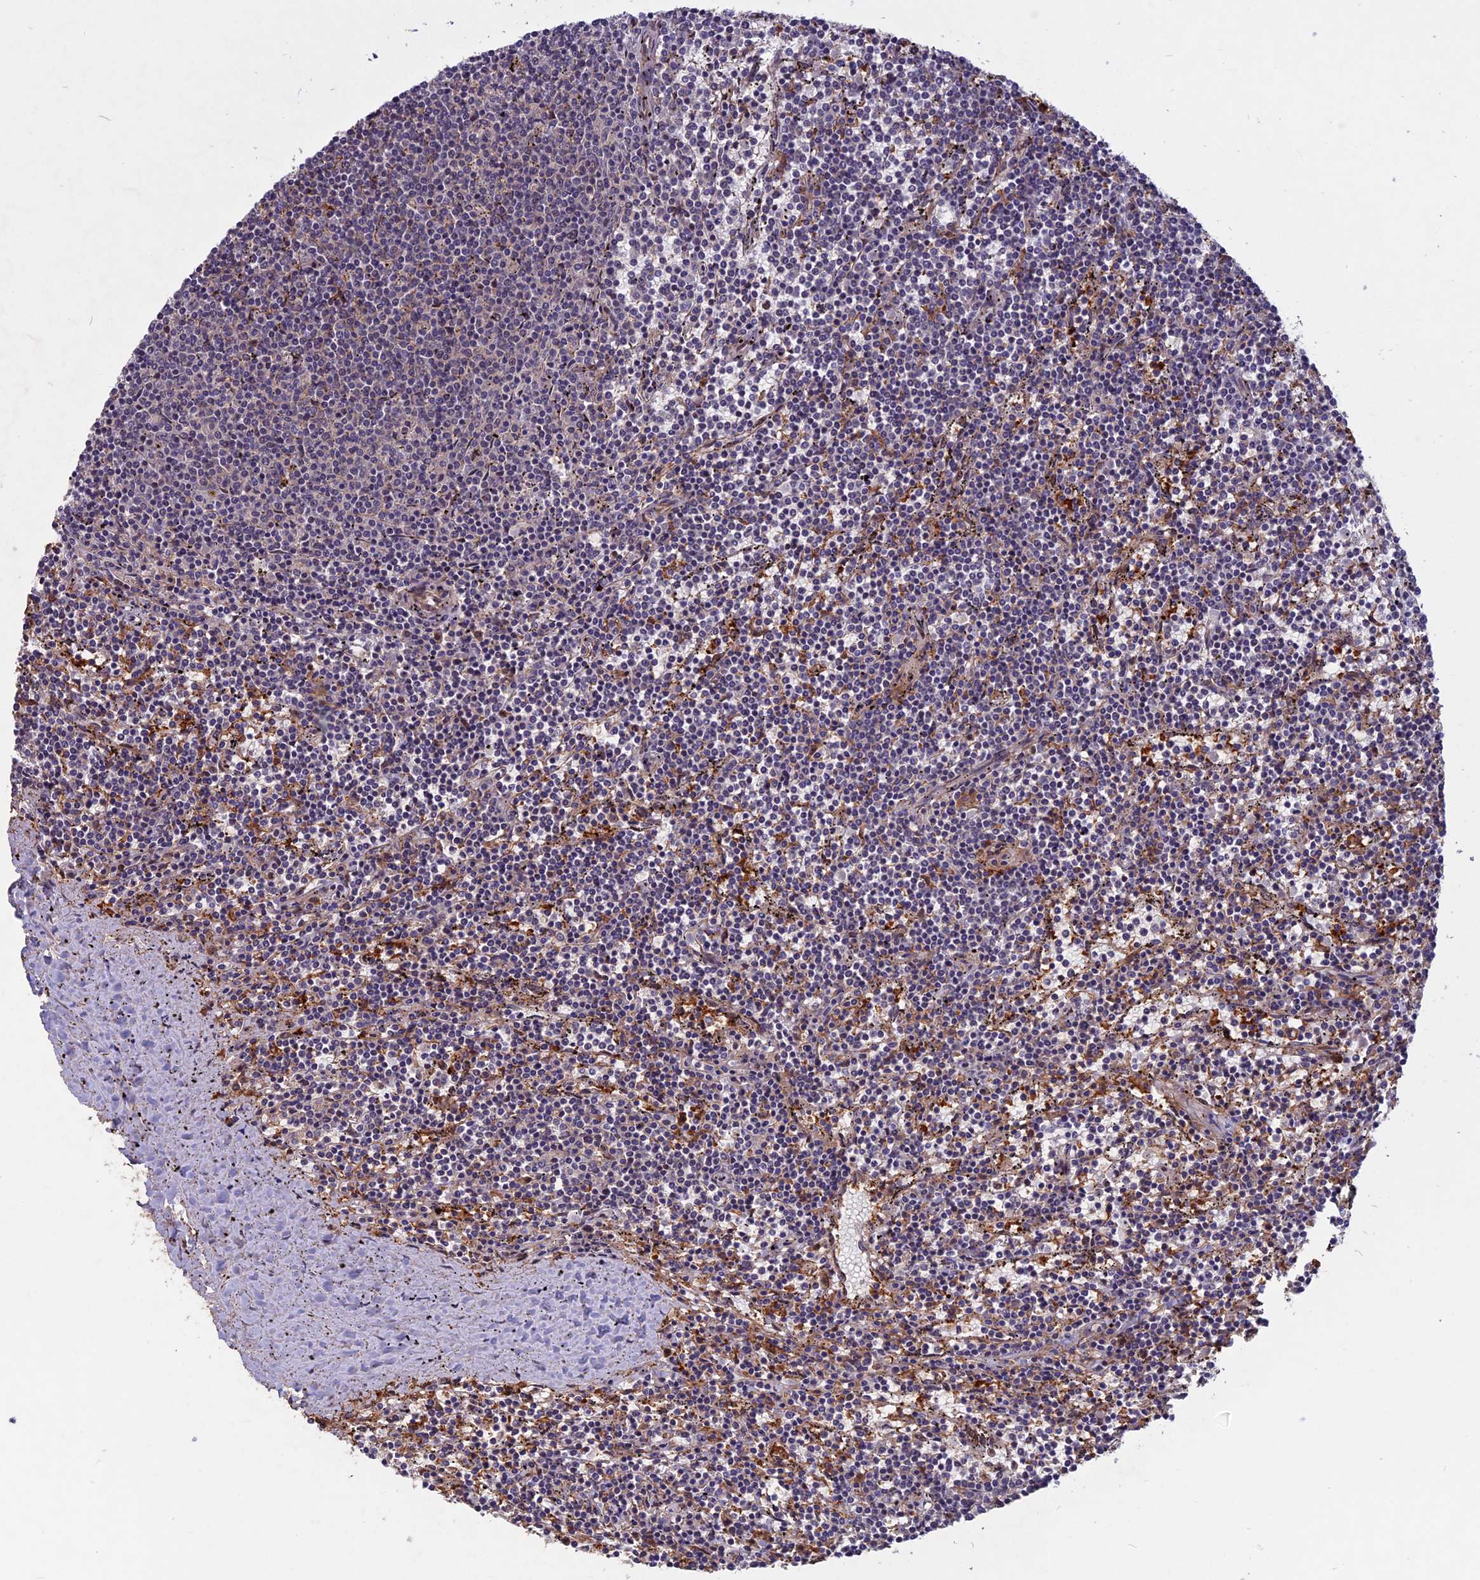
{"staining": {"intensity": "negative", "quantity": "none", "location": "none"}, "tissue": "lymphoma", "cell_type": "Tumor cells", "image_type": "cancer", "snomed": [{"axis": "morphology", "description": "Malignant lymphoma, non-Hodgkin's type, Low grade"}, {"axis": "topography", "description": "Spleen"}], "caption": "Protein analysis of malignant lymphoma, non-Hodgkin's type (low-grade) exhibits no significant positivity in tumor cells.", "gene": "SPG11", "patient": {"sex": "female", "age": 50}}